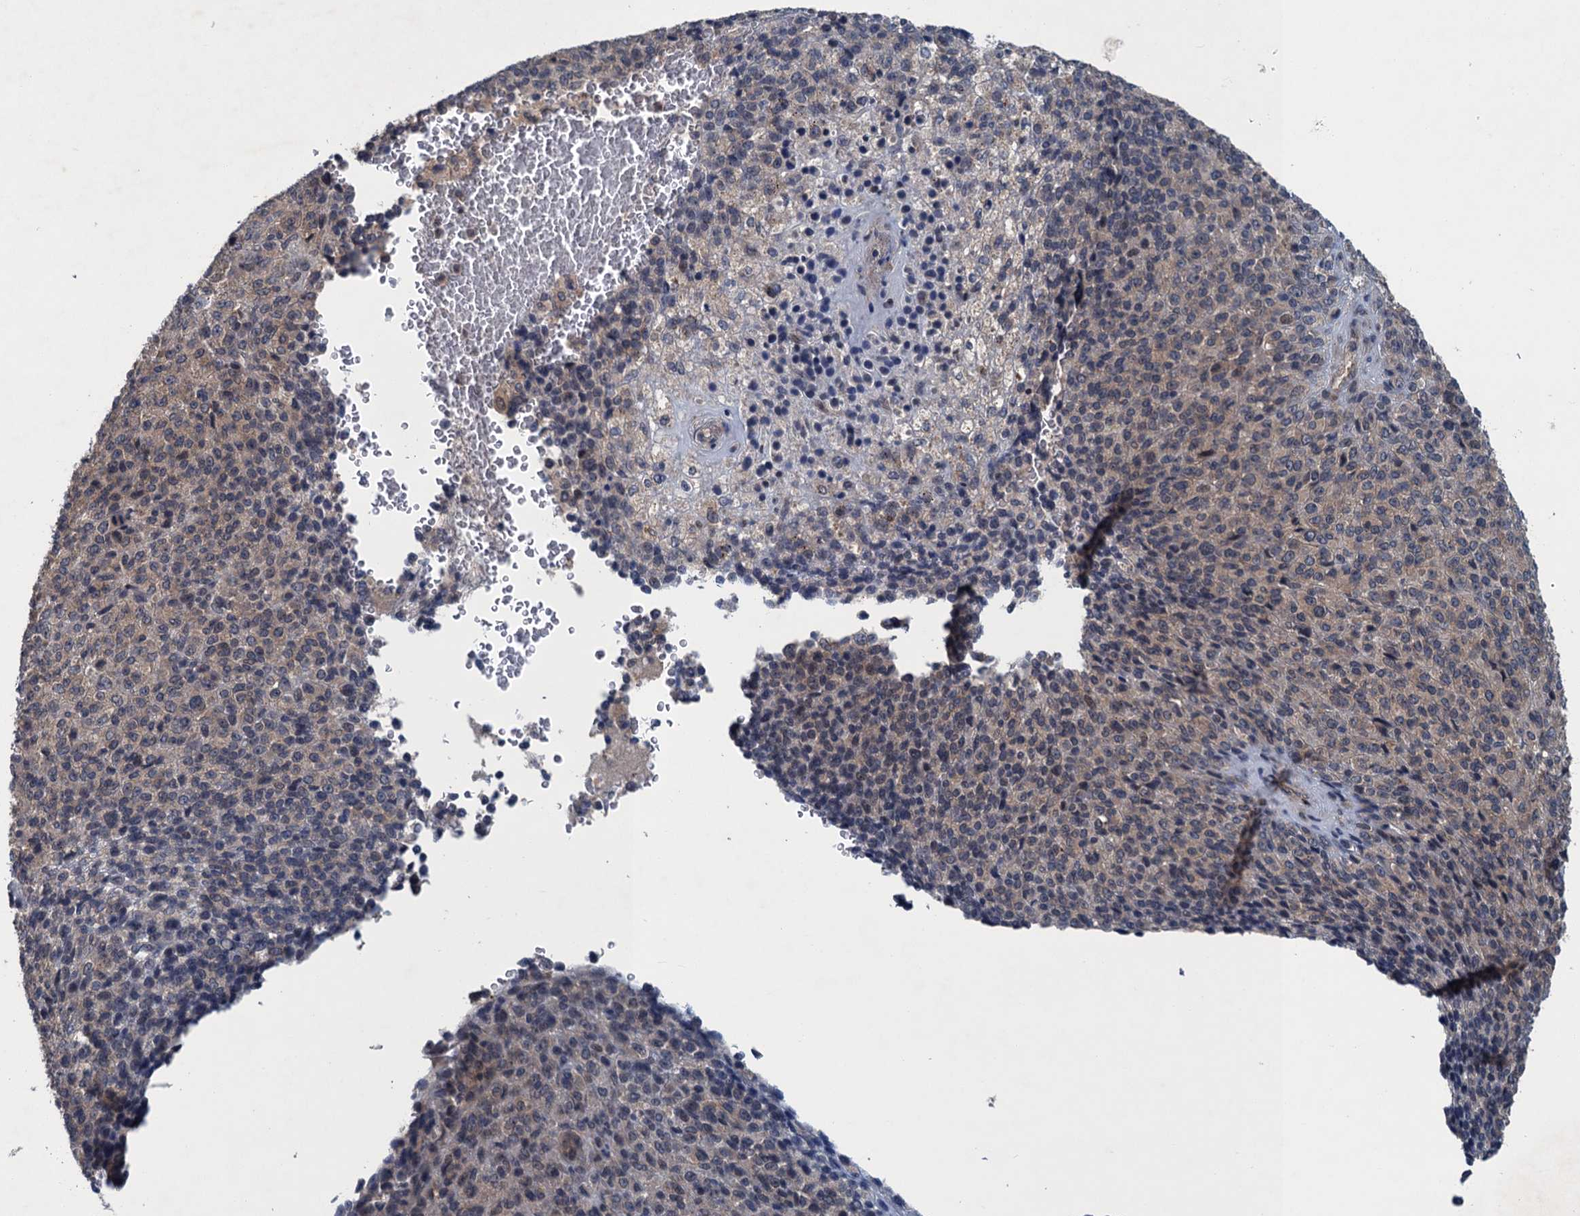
{"staining": {"intensity": "weak", "quantity": ">75%", "location": "cytoplasmic/membranous"}, "tissue": "melanoma", "cell_type": "Tumor cells", "image_type": "cancer", "snomed": [{"axis": "morphology", "description": "Malignant melanoma, Metastatic site"}, {"axis": "topography", "description": "Brain"}], "caption": "Protein analysis of melanoma tissue reveals weak cytoplasmic/membranous staining in approximately >75% of tumor cells.", "gene": "RNF165", "patient": {"sex": "female", "age": 56}}